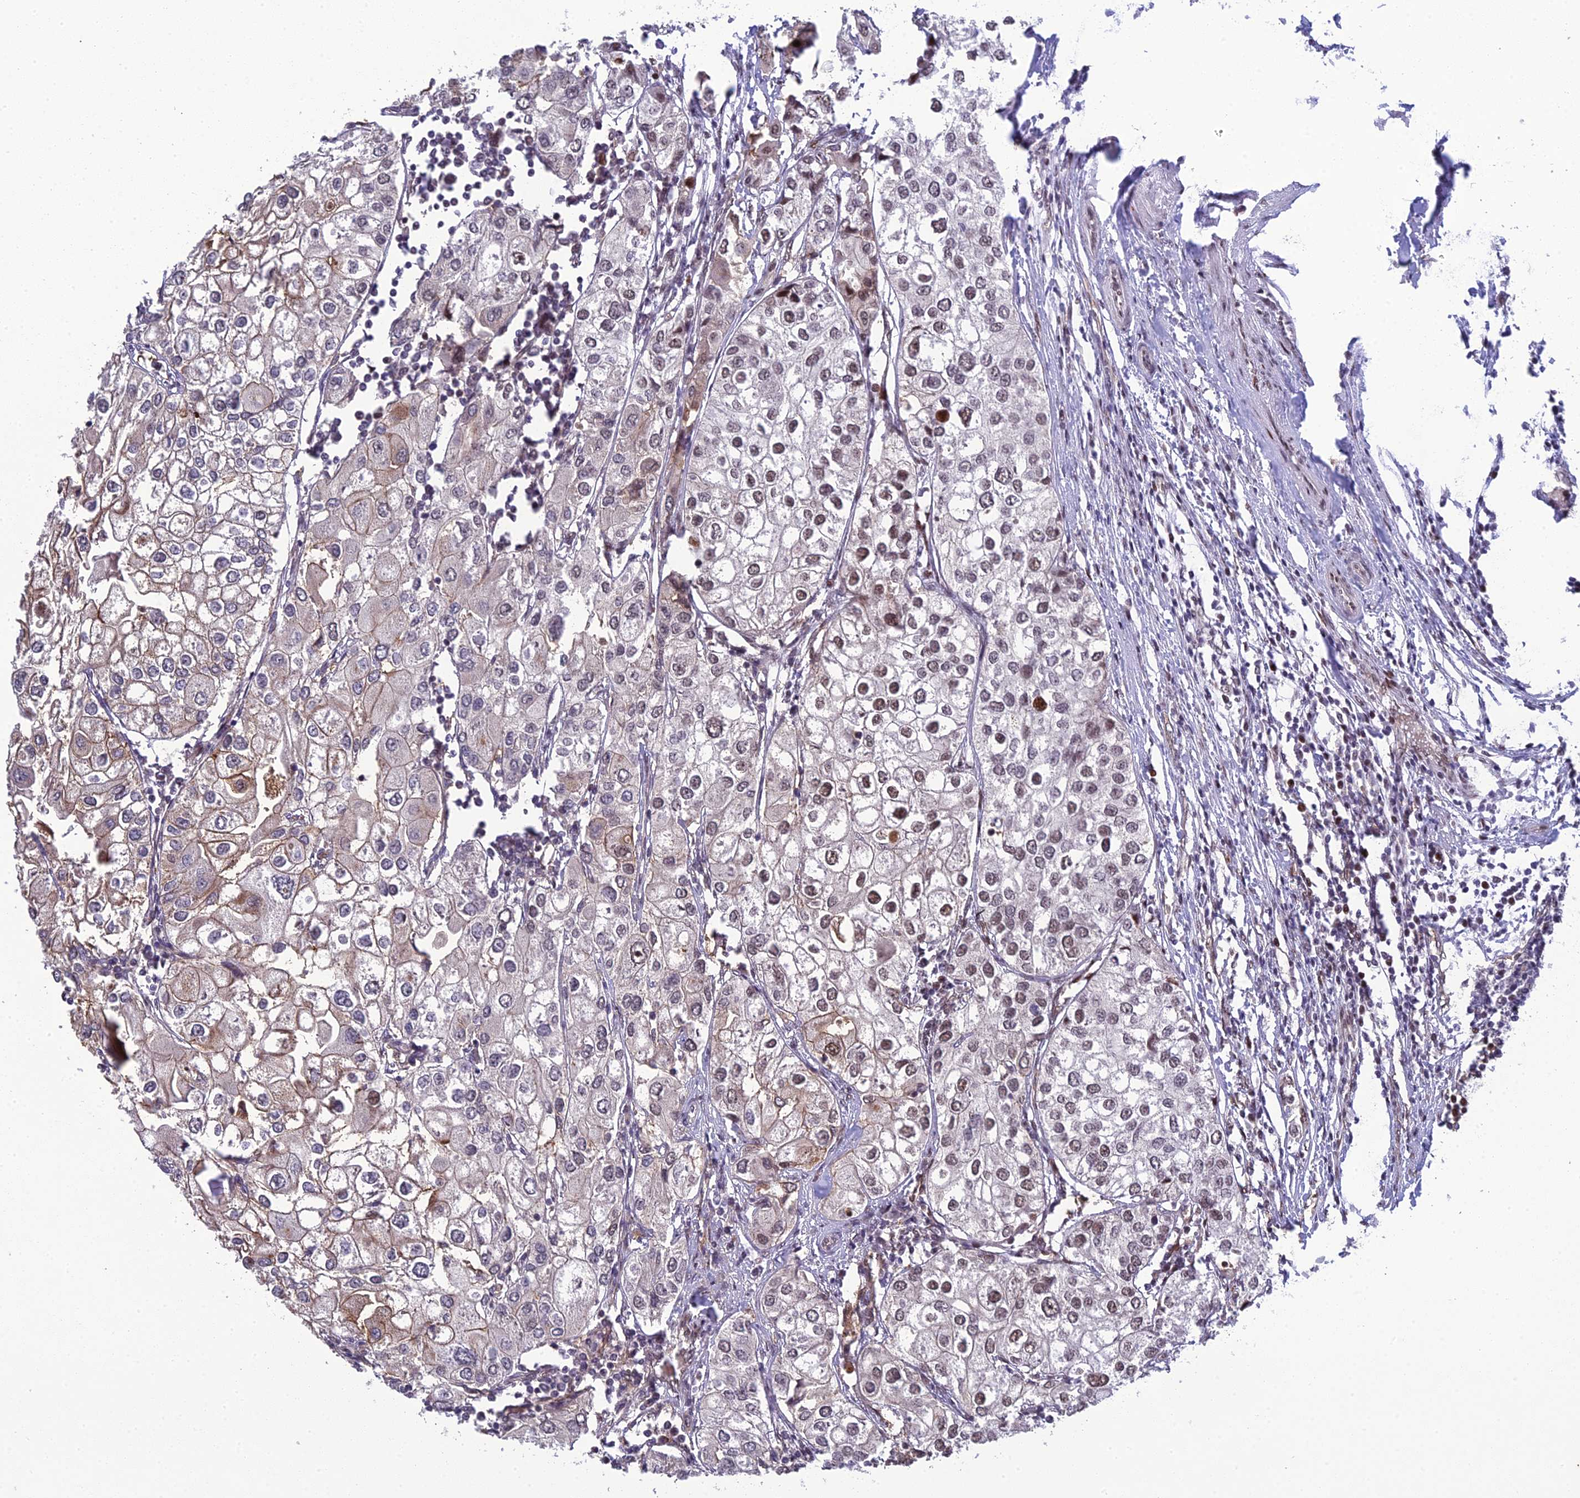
{"staining": {"intensity": "moderate", "quantity": "<25%", "location": "nuclear"}, "tissue": "urothelial cancer", "cell_type": "Tumor cells", "image_type": "cancer", "snomed": [{"axis": "morphology", "description": "Urothelial carcinoma, High grade"}, {"axis": "topography", "description": "Urinary bladder"}], "caption": "The immunohistochemical stain labels moderate nuclear staining in tumor cells of urothelial cancer tissue. Nuclei are stained in blue.", "gene": "RANBP3", "patient": {"sex": "male", "age": 64}}